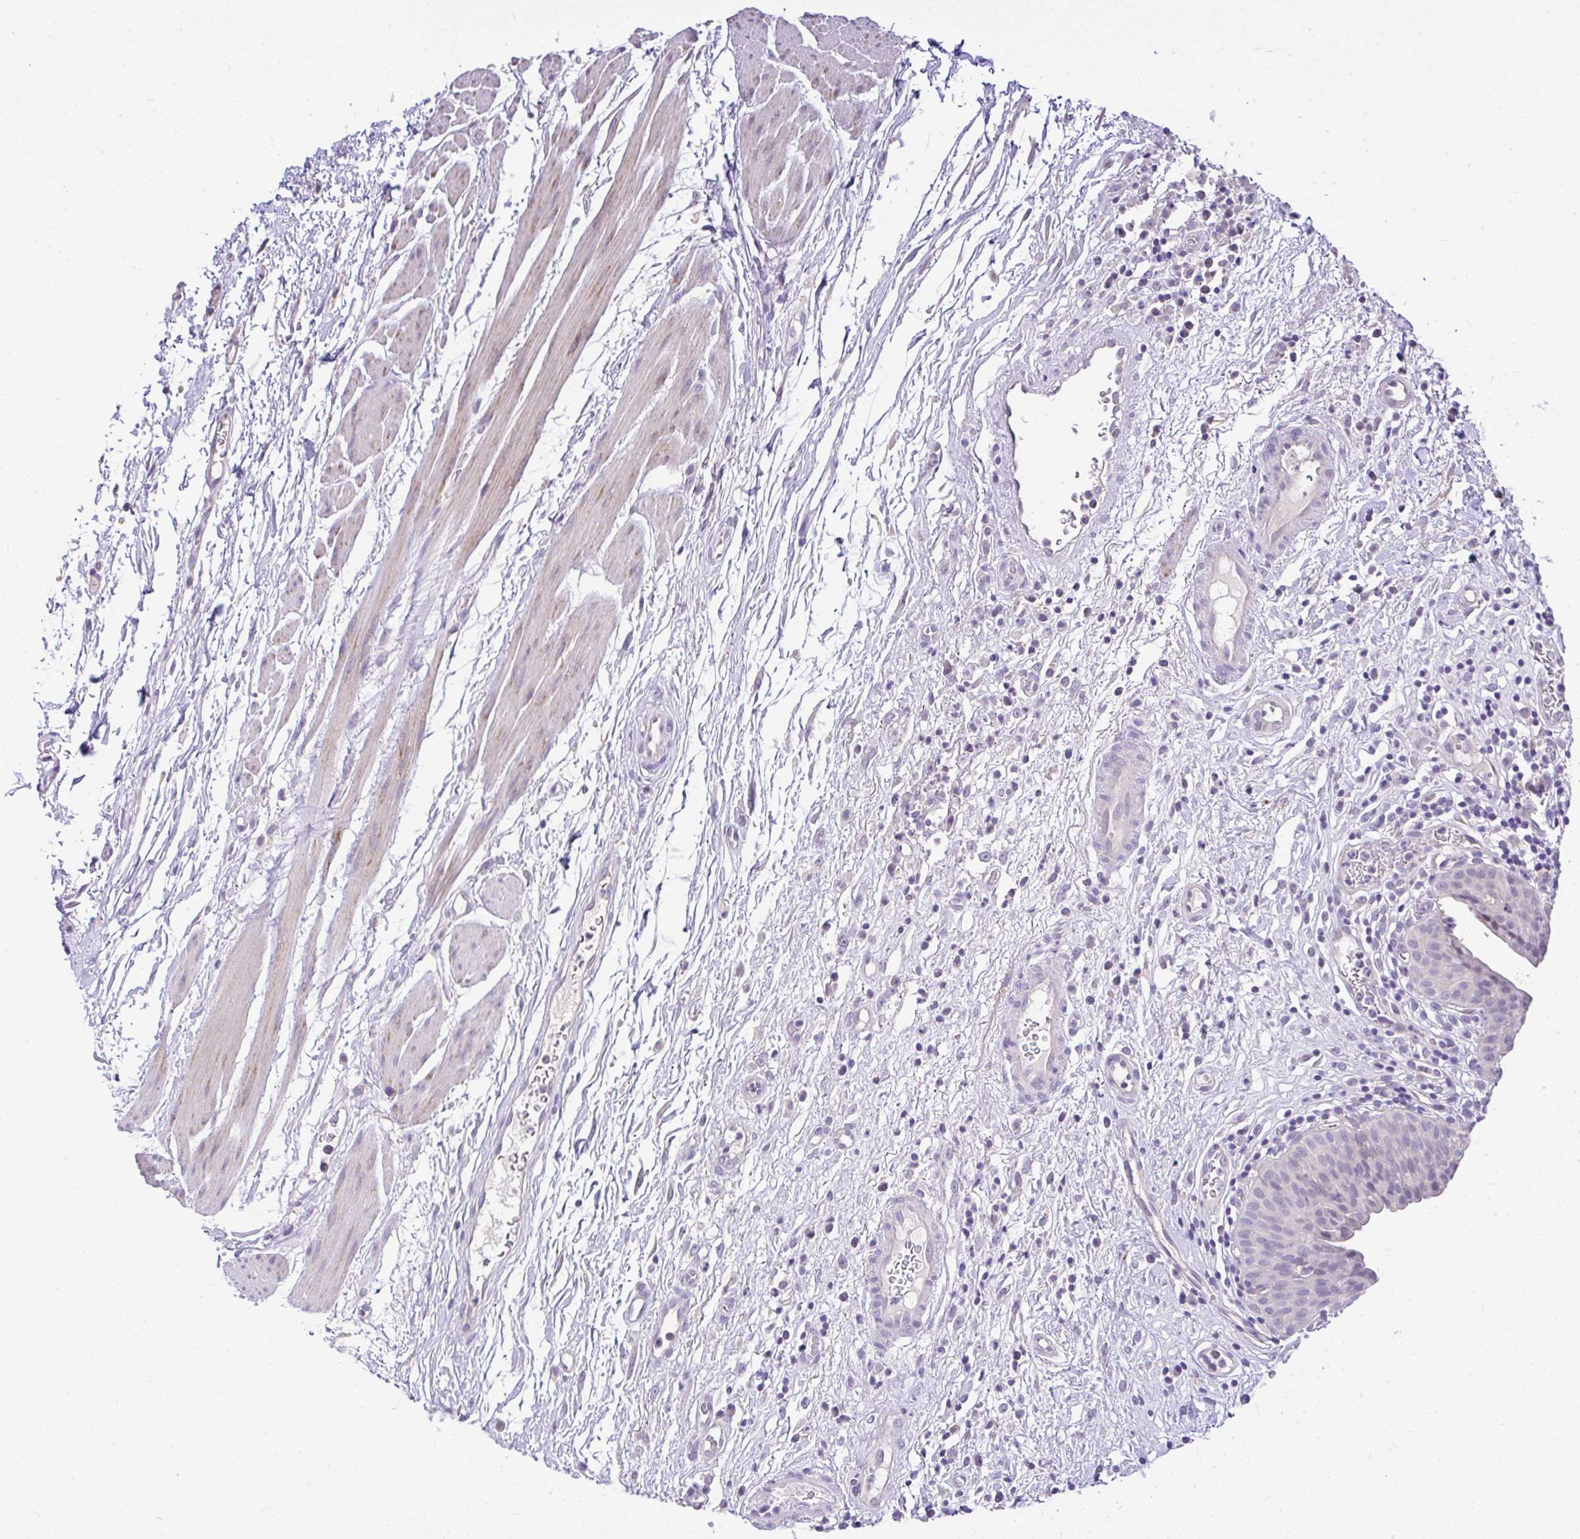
{"staining": {"intensity": "negative", "quantity": "none", "location": "none"}, "tissue": "urinary bladder", "cell_type": "Urothelial cells", "image_type": "normal", "snomed": [{"axis": "morphology", "description": "Normal tissue, NOS"}, {"axis": "morphology", "description": "Inflammation, NOS"}, {"axis": "topography", "description": "Urinary bladder"}], "caption": "Urothelial cells show no significant protein positivity in unremarkable urinary bladder. (DAB immunohistochemistry with hematoxylin counter stain).", "gene": "CTU1", "patient": {"sex": "male", "age": 57}}